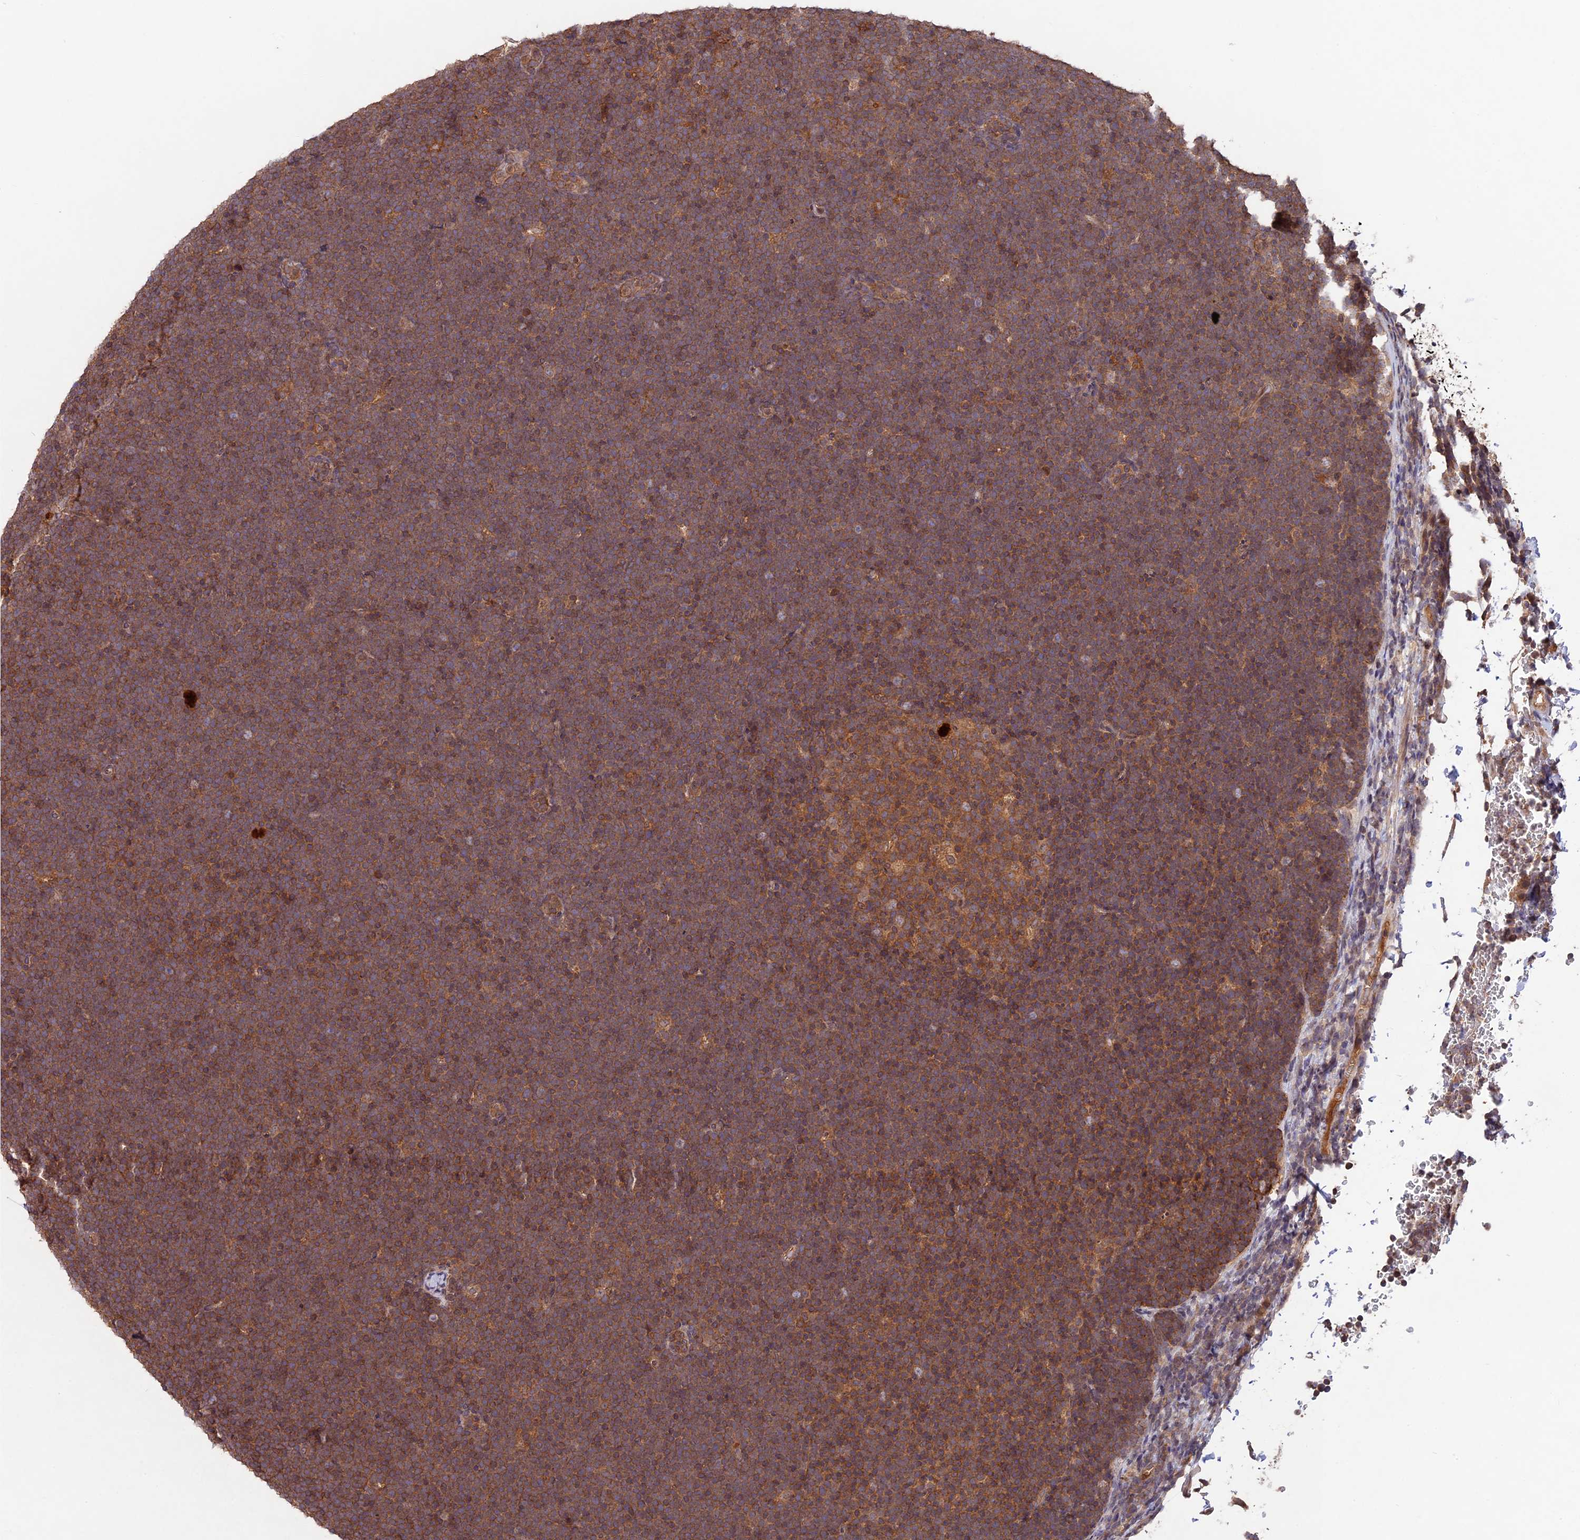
{"staining": {"intensity": "moderate", "quantity": ">75%", "location": "cytoplasmic/membranous"}, "tissue": "lymphoma", "cell_type": "Tumor cells", "image_type": "cancer", "snomed": [{"axis": "morphology", "description": "Malignant lymphoma, non-Hodgkin's type, High grade"}, {"axis": "topography", "description": "Lymph node"}], "caption": "Immunohistochemistry (IHC) histopathology image of high-grade malignant lymphoma, non-Hodgkin's type stained for a protein (brown), which displays medium levels of moderate cytoplasmic/membranous positivity in approximately >75% of tumor cells.", "gene": "CHAC1", "patient": {"sex": "male", "age": 13}}